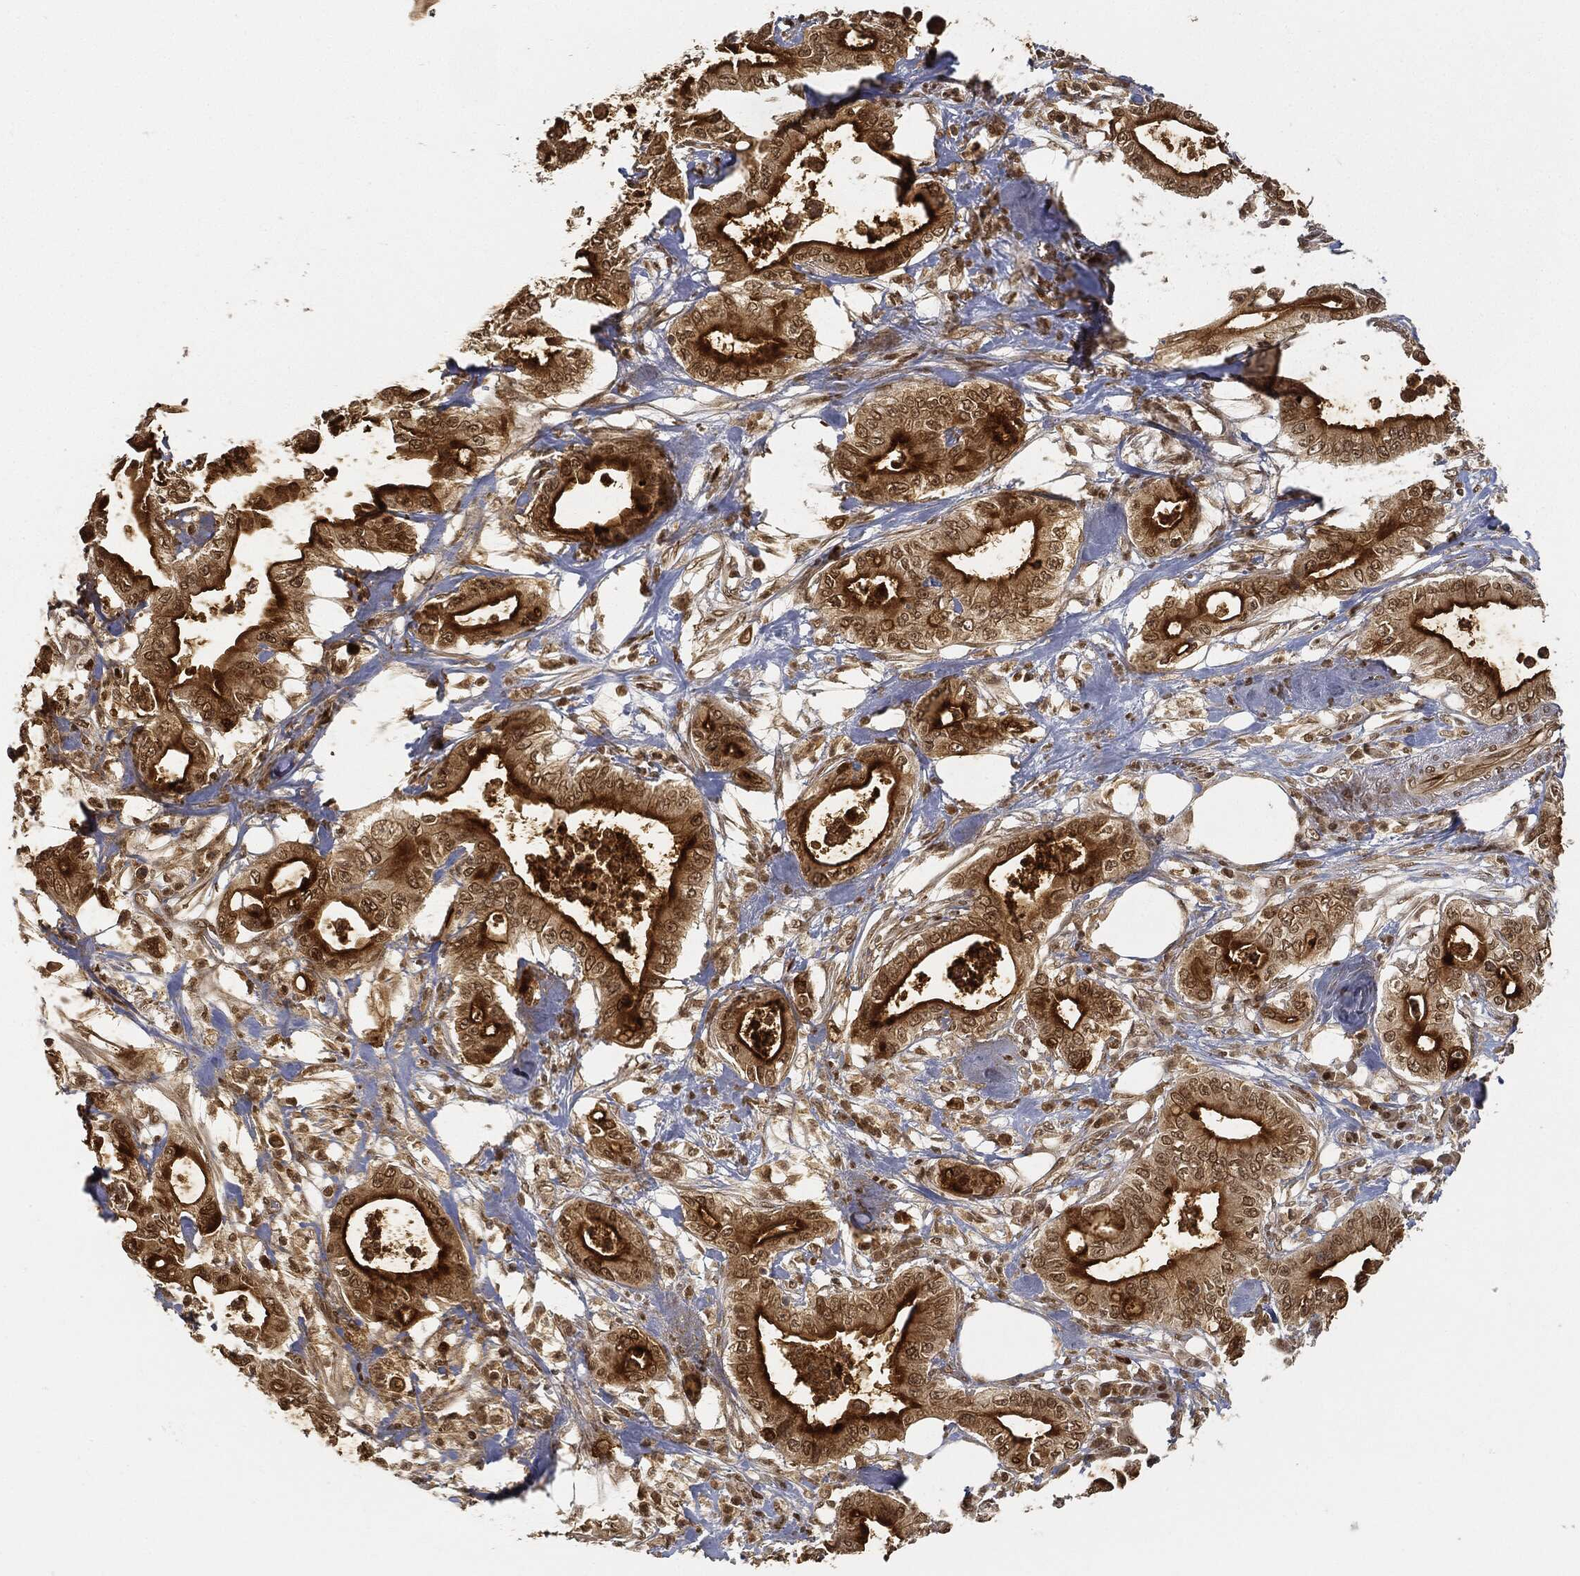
{"staining": {"intensity": "strong", "quantity": "25%-75%", "location": "cytoplasmic/membranous"}, "tissue": "pancreatic cancer", "cell_type": "Tumor cells", "image_type": "cancer", "snomed": [{"axis": "morphology", "description": "Adenocarcinoma, NOS"}, {"axis": "topography", "description": "Pancreas"}], "caption": "High-power microscopy captured an IHC image of pancreatic cancer (adenocarcinoma), revealing strong cytoplasmic/membranous positivity in about 25%-75% of tumor cells.", "gene": "CIB1", "patient": {"sex": "male", "age": 71}}